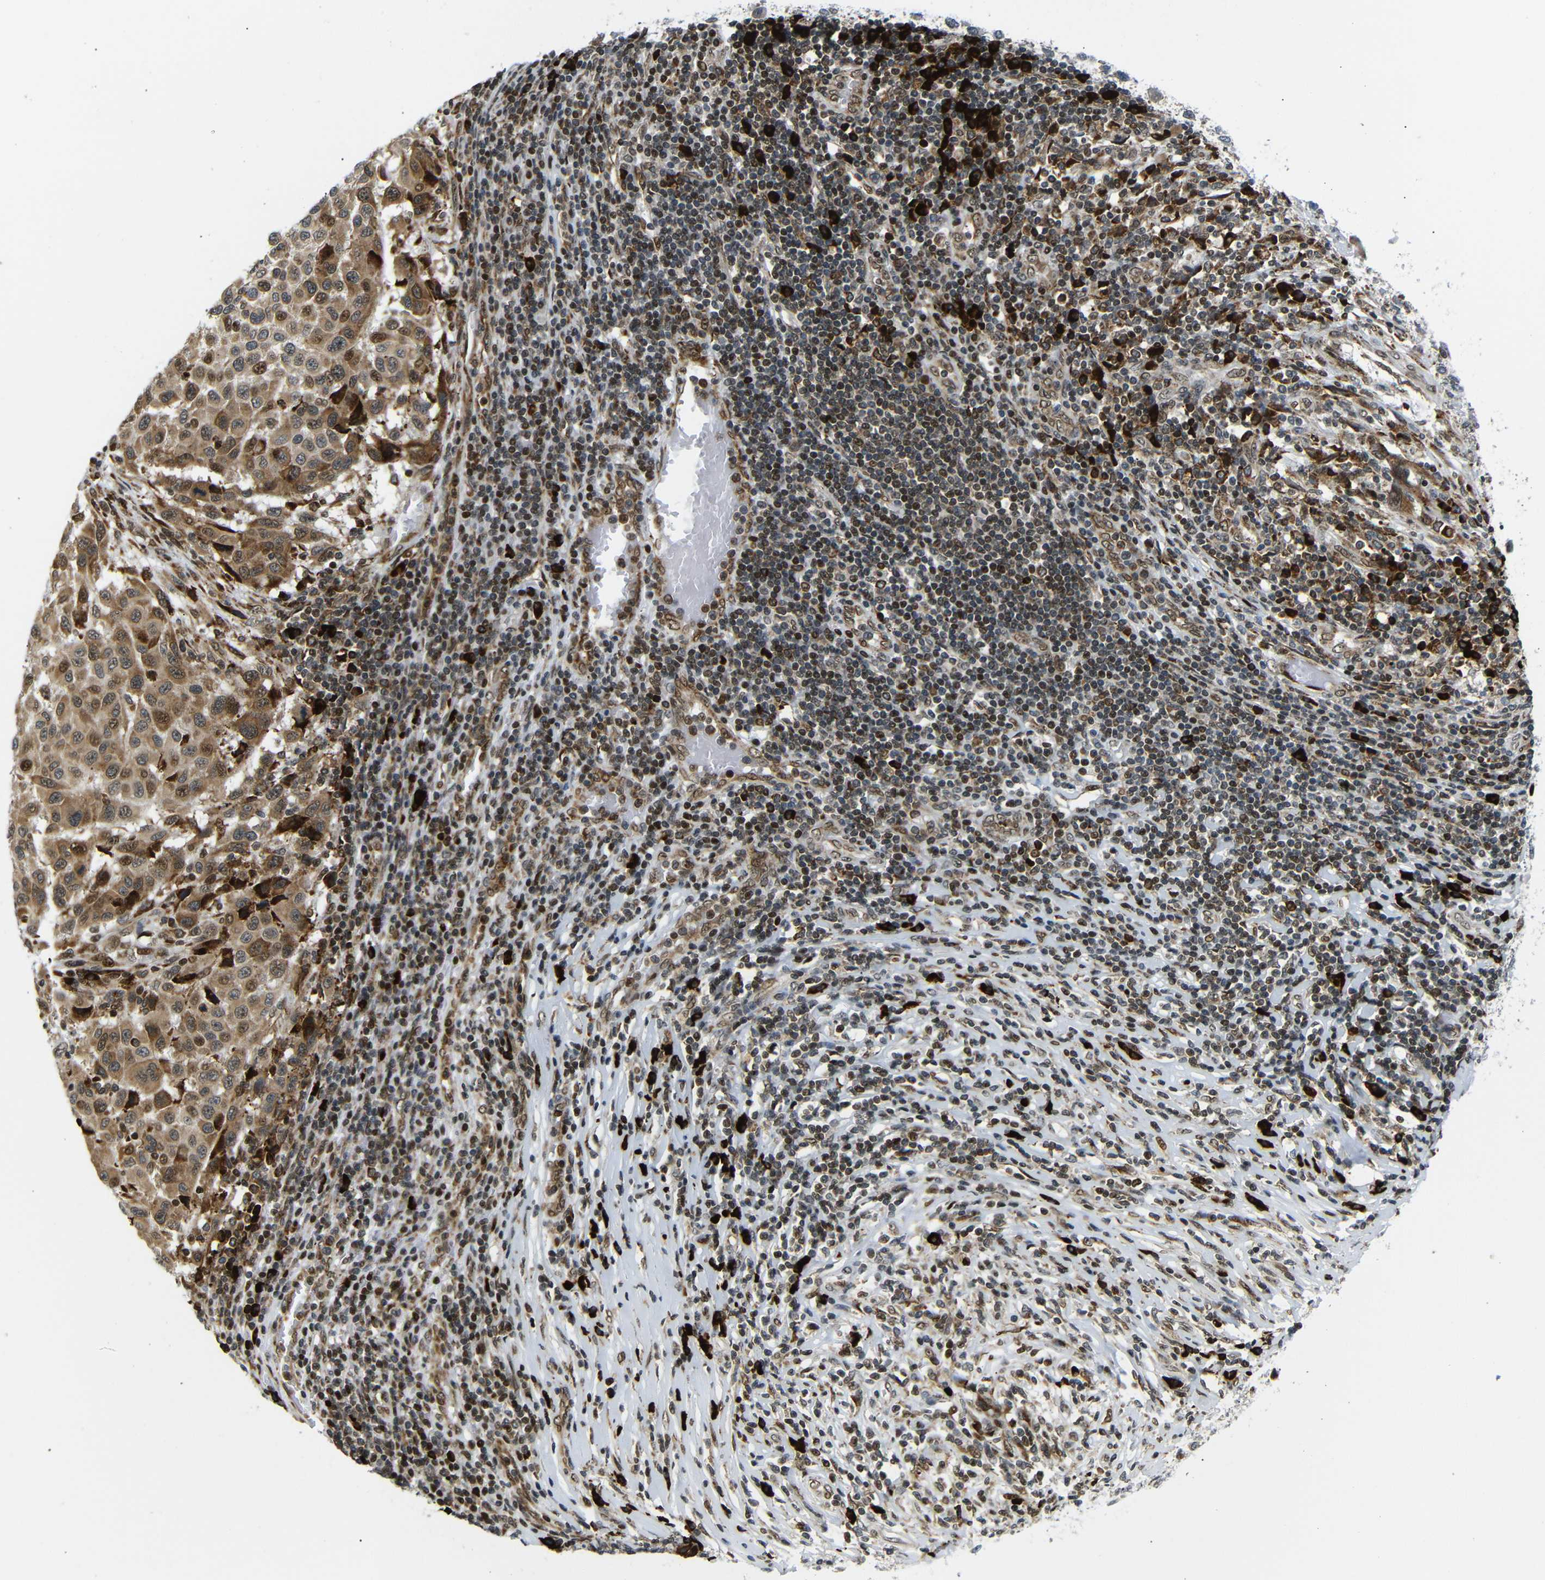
{"staining": {"intensity": "moderate", "quantity": ">75%", "location": "cytoplasmic/membranous,nuclear"}, "tissue": "melanoma", "cell_type": "Tumor cells", "image_type": "cancer", "snomed": [{"axis": "morphology", "description": "Malignant melanoma, Metastatic site"}, {"axis": "topography", "description": "Lymph node"}], "caption": "Malignant melanoma (metastatic site) stained for a protein reveals moderate cytoplasmic/membranous and nuclear positivity in tumor cells. The staining is performed using DAB (3,3'-diaminobenzidine) brown chromogen to label protein expression. The nuclei are counter-stained blue using hematoxylin.", "gene": "SPCS2", "patient": {"sex": "male", "age": 61}}